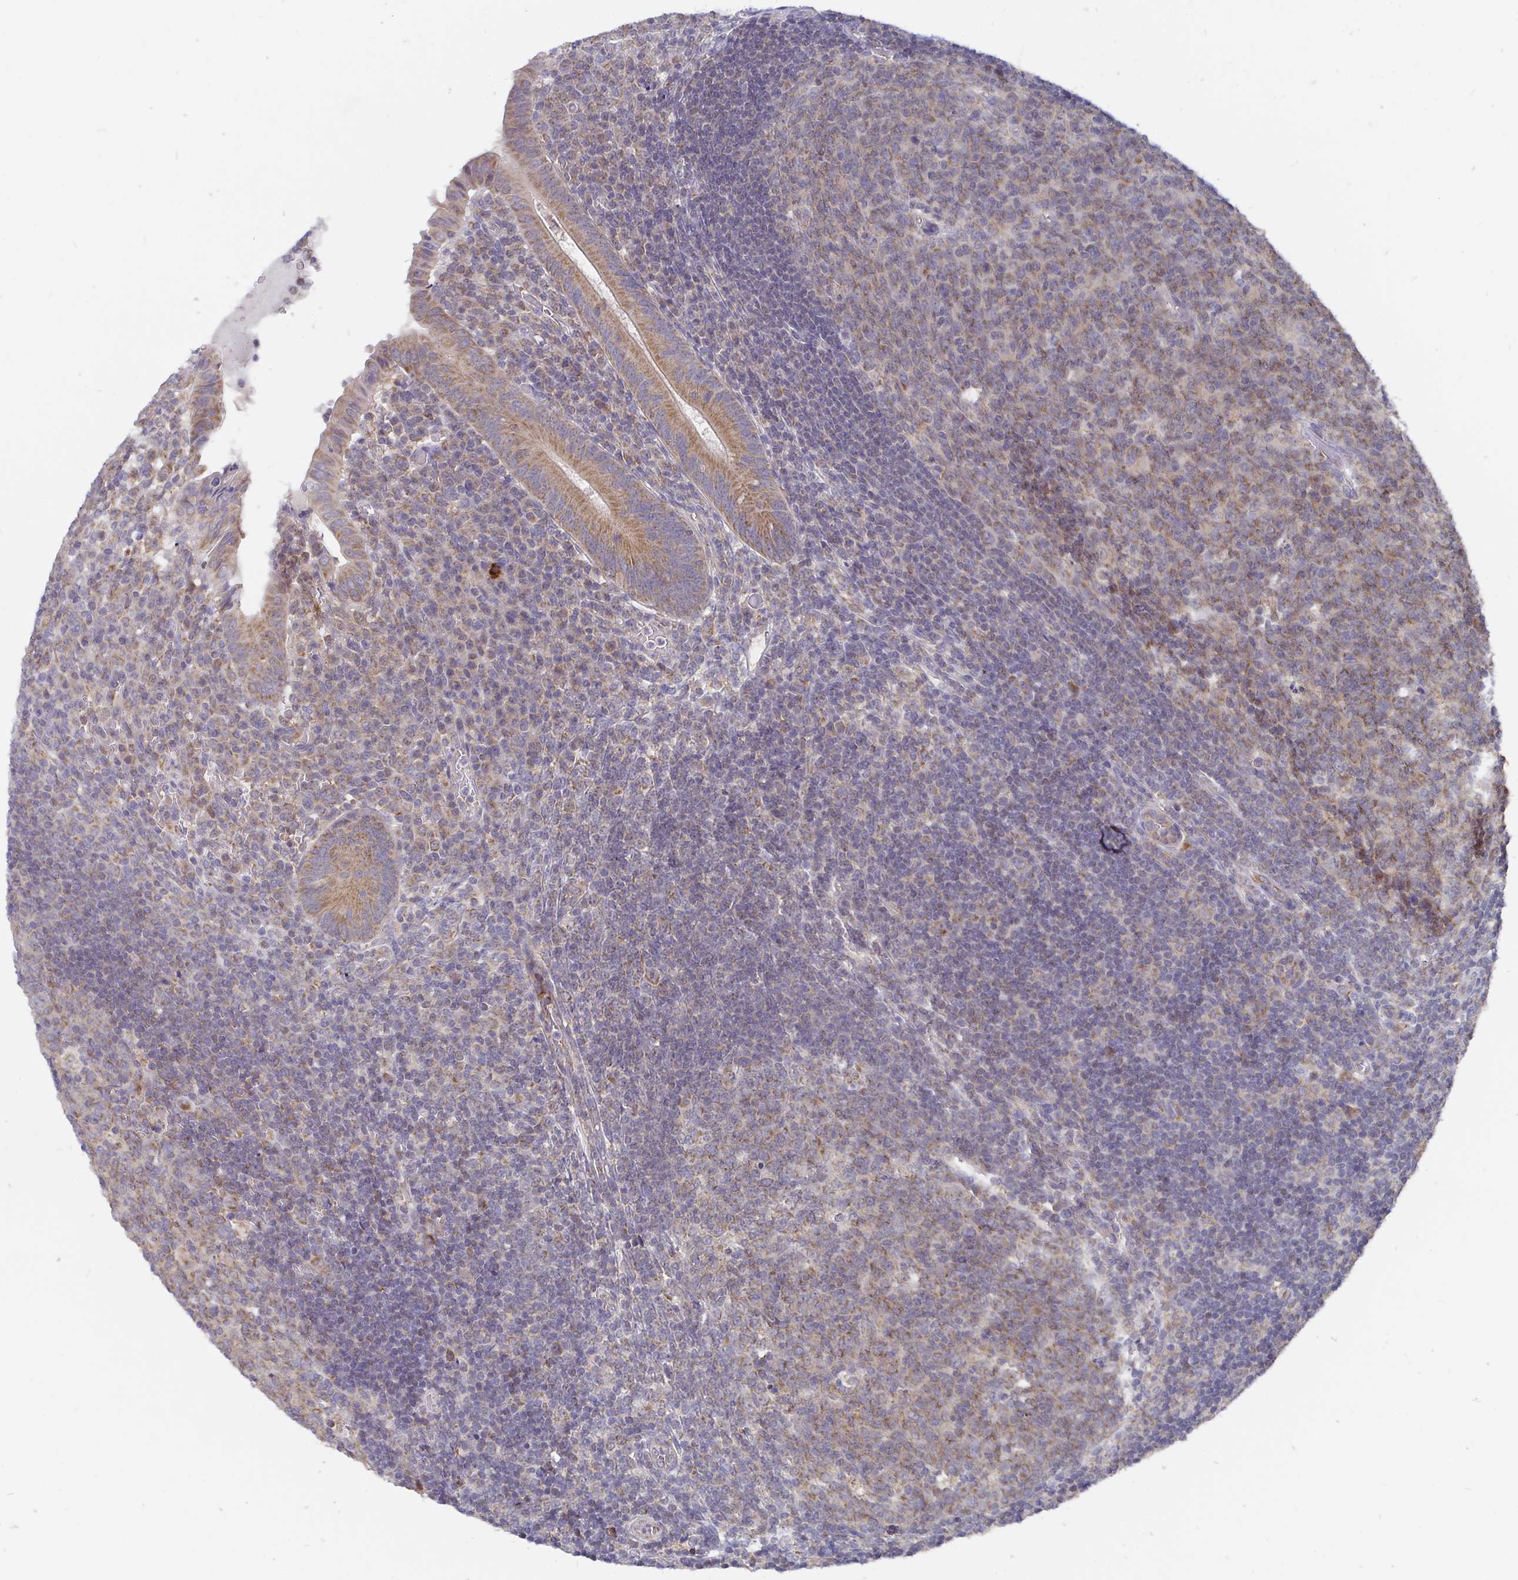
{"staining": {"intensity": "moderate", "quantity": ">75%", "location": "cytoplasmic/membranous"}, "tissue": "appendix", "cell_type": "Glandular cells", "image_type": "normal", "snomed": [{"axis": "morphology", "description": "Normal tissue, NOS"}, {"axis": "topography", "description": "Appendix"}], "caption": "Glandular cells show medium levels of moderate cytoplasmic/membranous positivity in about >75% of cells in normal appendix. The staining is performed using DAB brown chromogen to label protein expression. The nuclei are counter-stained blue using hematoxylin.", "gene": "PDF", "patient": {"sex": "male", "age": 18}}